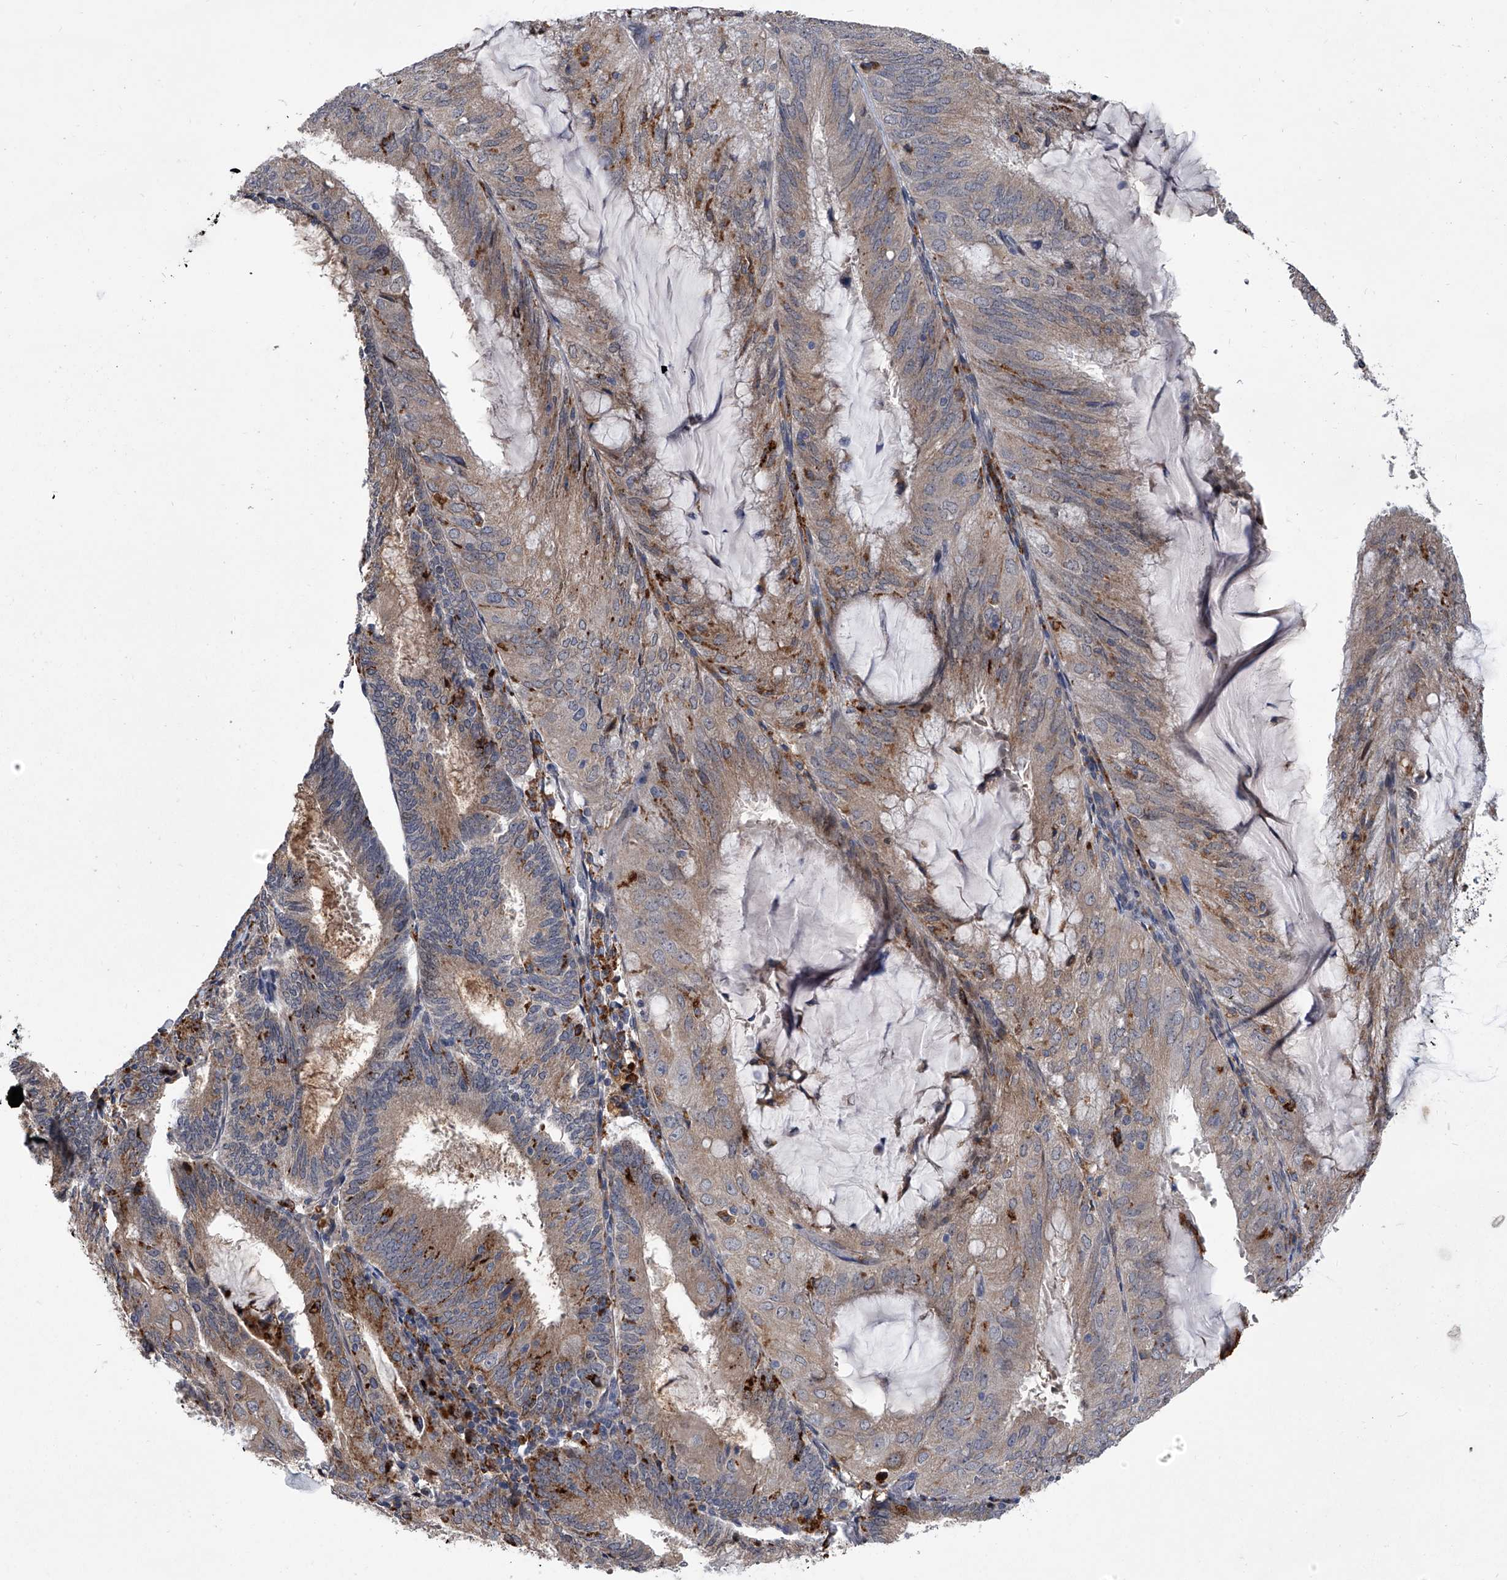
{"staining": {"intensity": "weak", "quantity": ">75%", "location": "cytoplasmic/membranous"}, "tissue": "endometrial cancer", "cell_type": "Tumor cells", "image_type": "cancer", "snomed": [{"axis": "morphology", "description": "Adenocarcinoma, NOS"}, {"axis": "topography", "description": "Endometrium"}], "caption": "The image demonstrates immunohistochemical staining of adenocarcinoma (endometrial). There is weak cytoplasmic/membranous positivity is seen in about >75% of tumor cells.", "gene": "TRIM8", "patient": {"sex": "female", "age": 81}}